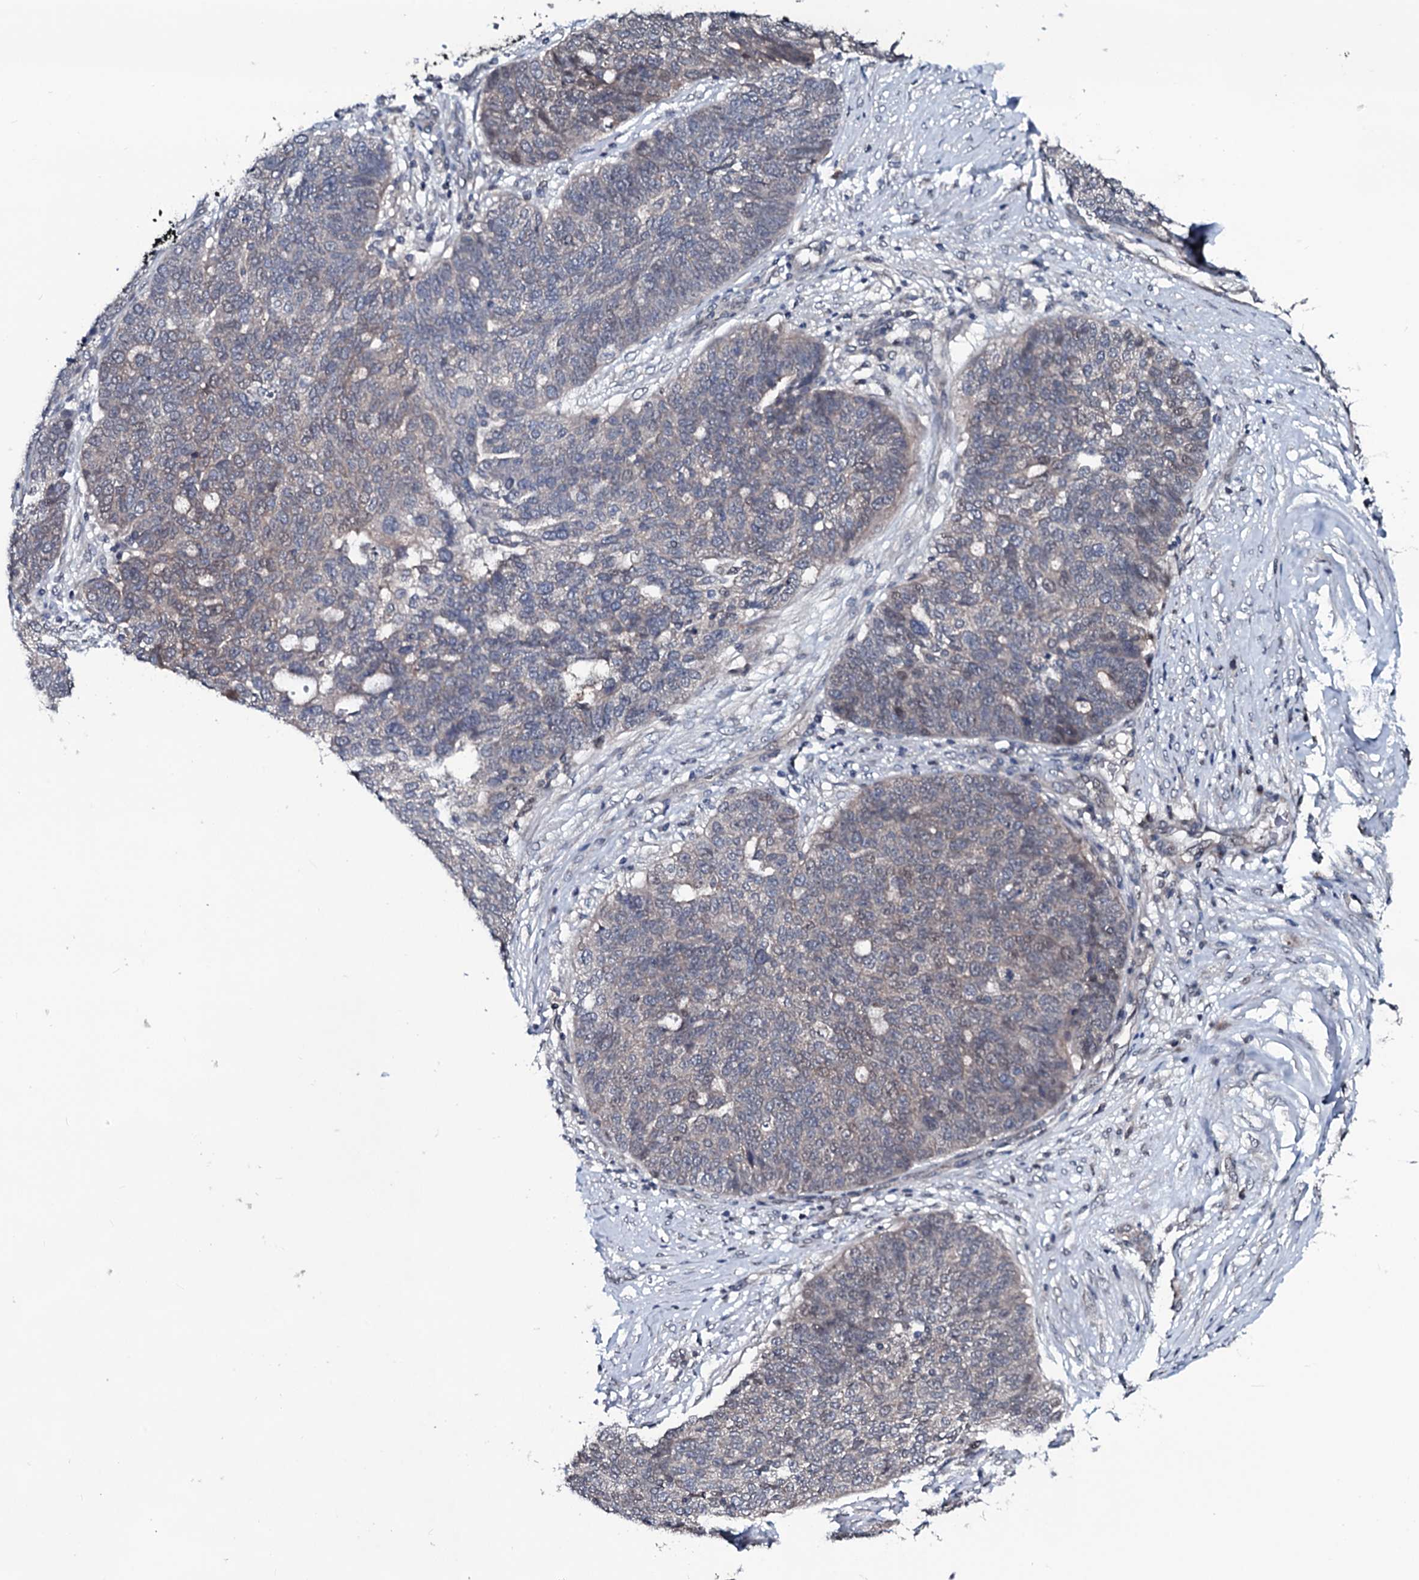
{"staining": {"intensity": "negative", "quantity": "none", "location": "none"}, "tissue": "ovarian cancer", "cell_type": "Tumor cells", "image_type": "cancer", "snomed": [{"axis": "morphology", "description": "Cystadenocarcinoma, serous, NOS"}, {"axis": "topography", "description": "Ovary"}], "caption": "Tumor cells show no significant expression in ovarian cancer (serous cystadenocarcinoma).", "gene": "OGFOD2", "patient": {"sex": "female", "age": 59}}